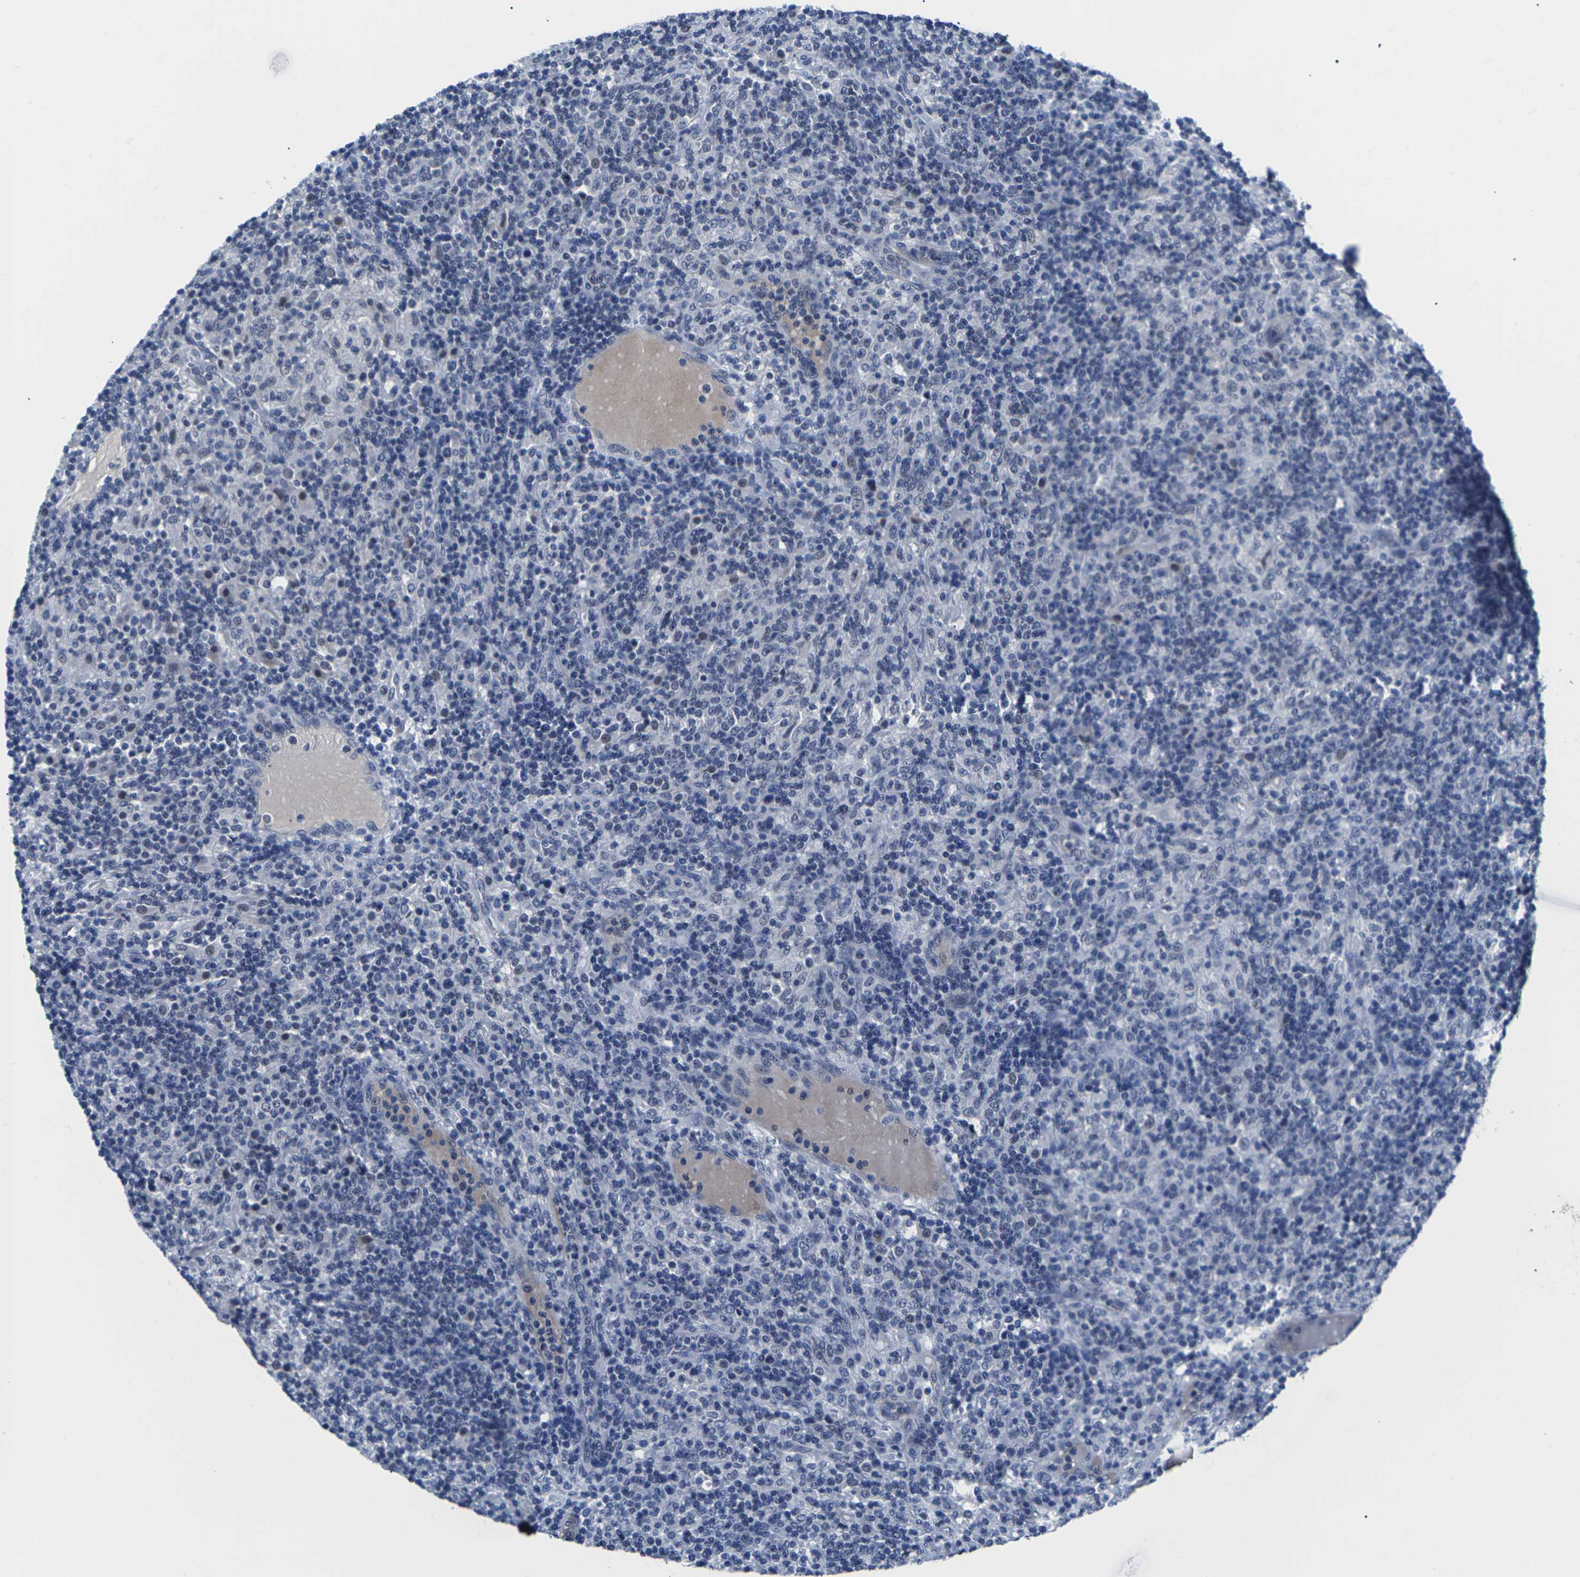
{"staining": {"intensity": "weak", "quantity": "<25%", "location": "nuclear"}, "tissue": "lymphoma", "cell_type": "Tumor cells", "image_type": "cancer", "snomed": [{"axis": "morphology", "description": "Hodgkin's disease, NOS"}, {"axis": "topography", "description": "Lymph node"}], "caption": "The IHC image has no significant positivity in tumor cells of lymphoma tissue.", "gene": "ST6GAL2", "patient": {"sex": "male", "age": 70}}